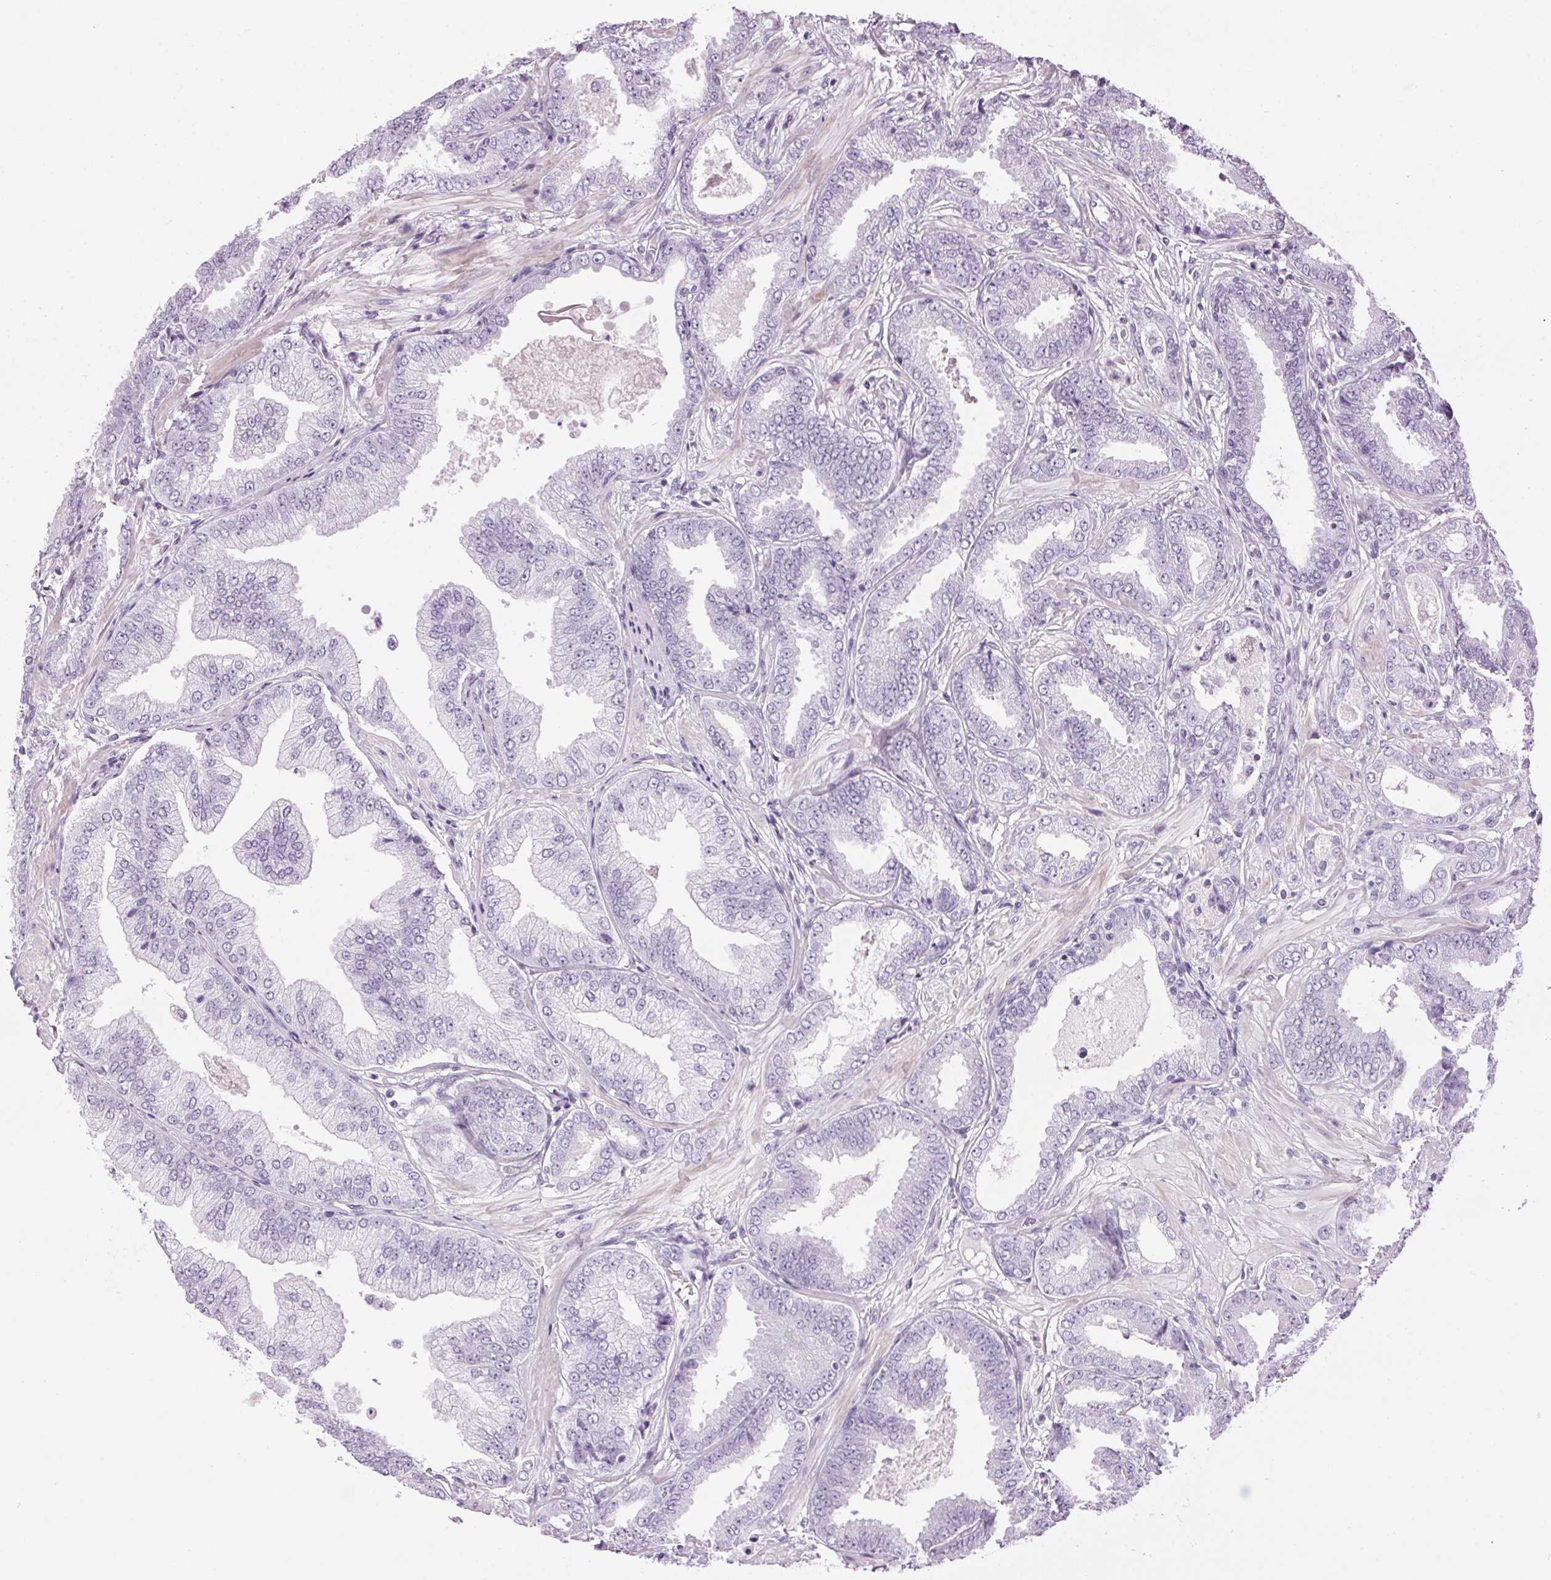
{"staining": {"intensity": "negative", "quantity": "none", "location": "none"}, "tissue": "prostate cancer", "cell_type": "Tumor cells", "image_type": "cancer", "snomed": [{"axis": "morphology", "description": "Adenocarcinoma, Low grade"}, {"axis": "topography", "description": "Prostate"}], "caption": "This is a image of immunohistochemistry (IHC) staining of prostate adenocarcinoma (low-grade), which shows no staining in tumor cells.", "gene": "SP7", "patient": {"sex": "male", "age": 55}}